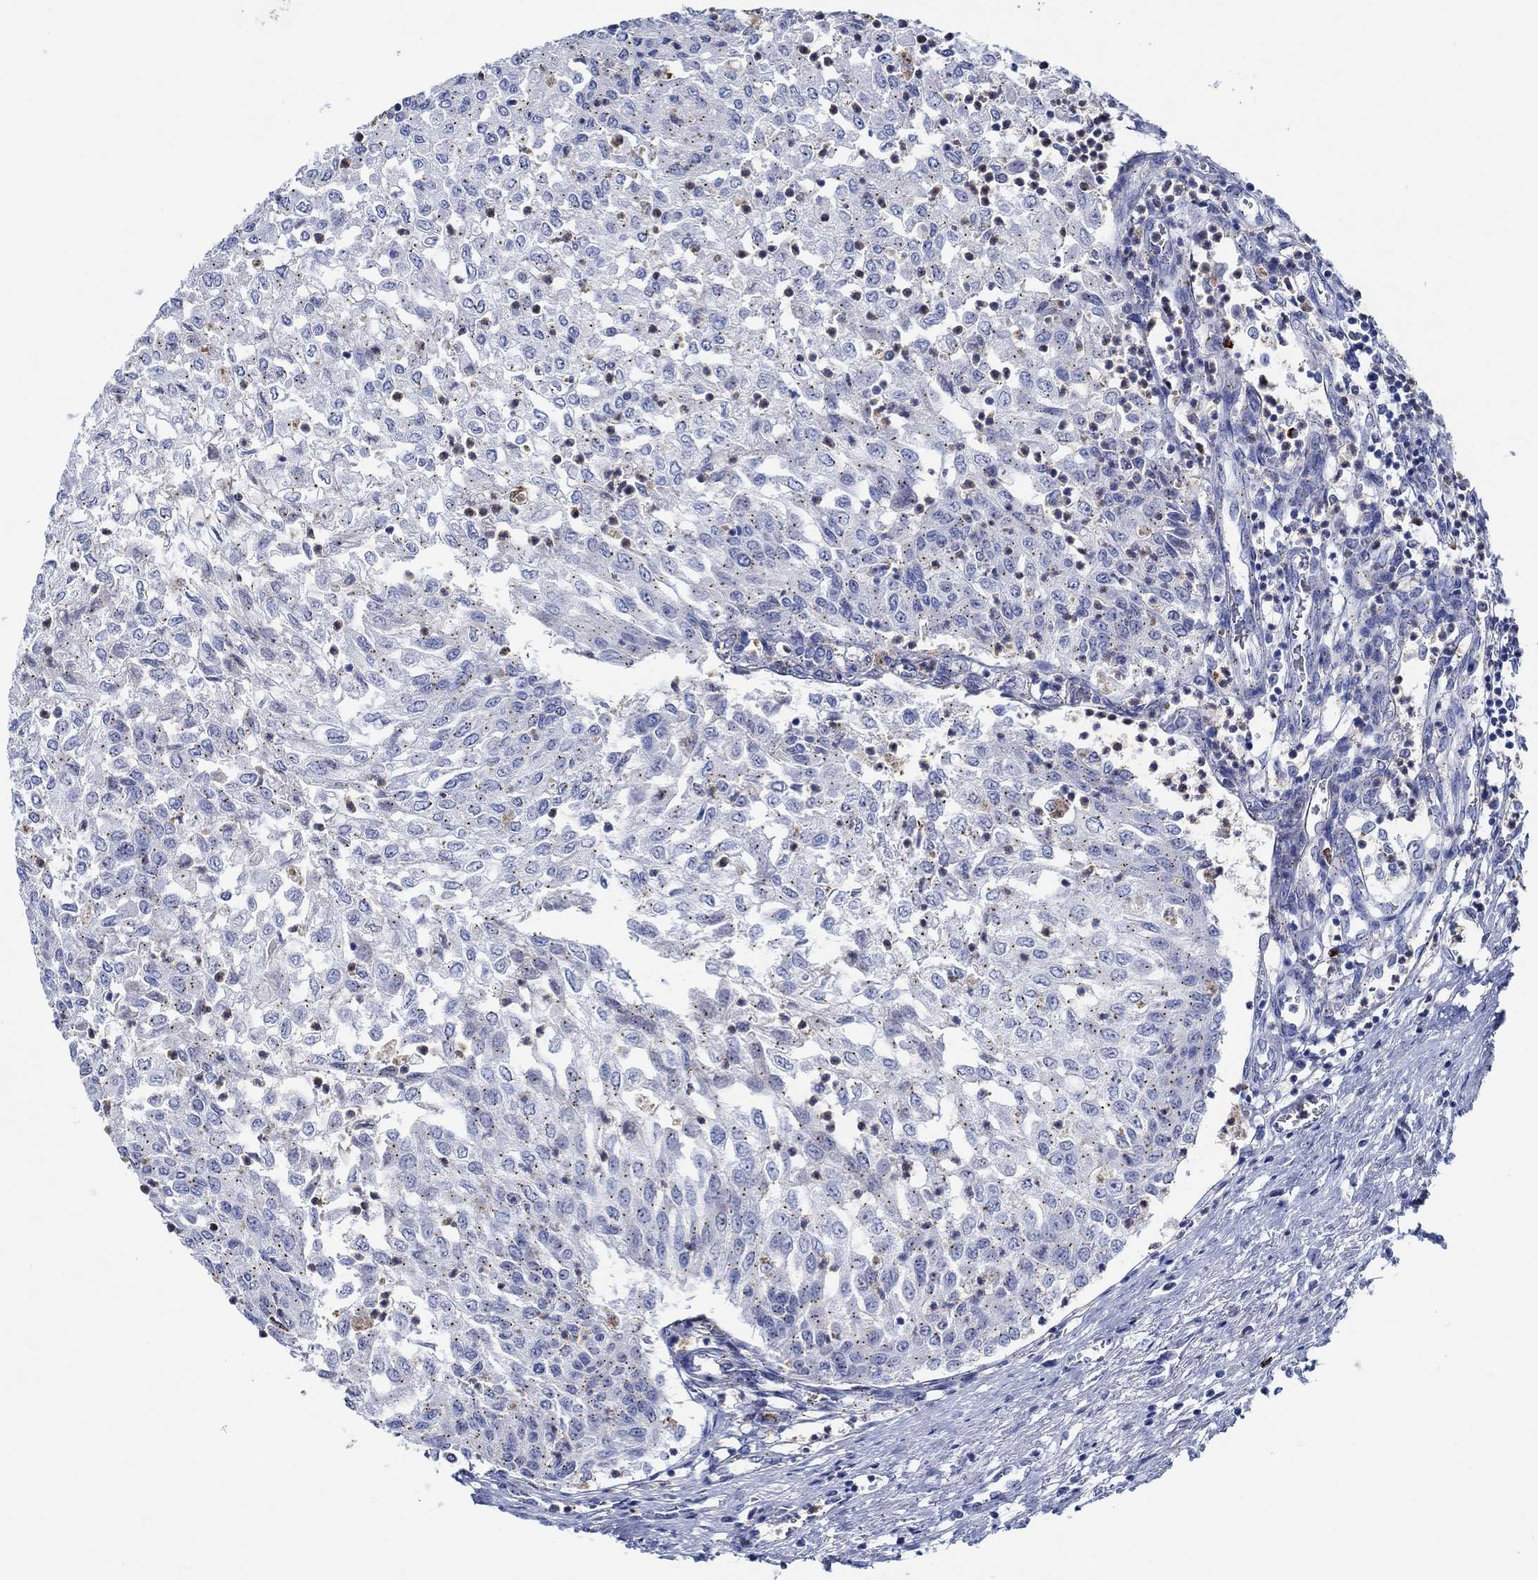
{"staining": {"intensity": "weak", "quantity": "25%-75%", "location": "cytoplasmic/membranous"}, "tissue": "urothelial cancer", "cell_type": "Tumor cells", "image_type": "cancer", "snomed": [{"axis": "morphology", "description": "Urothelial carcinoma, Low grade"}, {"axis": "topography", "description": "Urinary bladder"}], "caption": "IHC micrograph of urothelial carcinoma (low-grade) stained for a protein (brown), which shows low levels of weak cytoplasmic/membranous staining in about 25%-75% of tumor cells.", "gene": "CPM", "patient": {"sex": "male", "age": 78}}